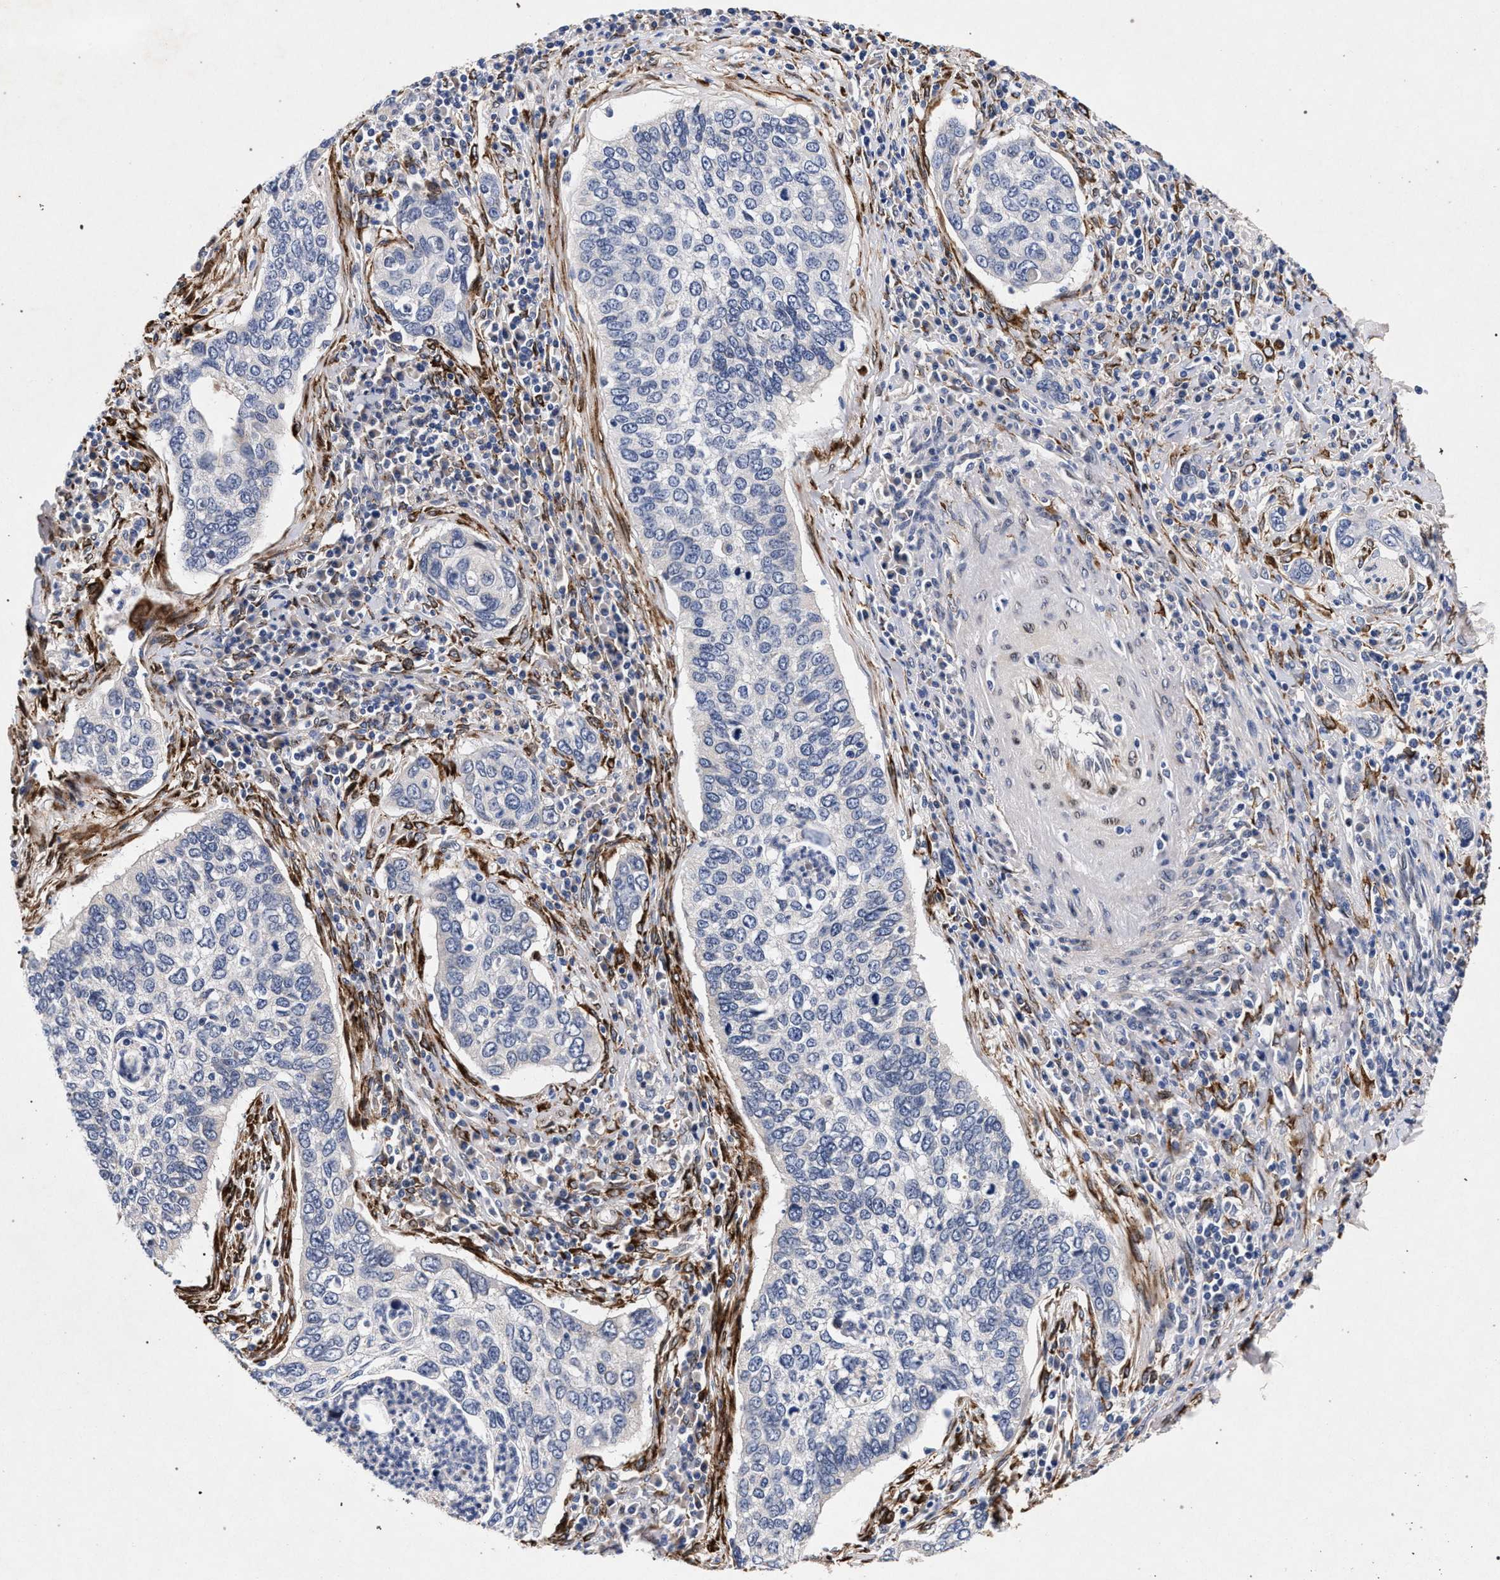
{"staining": {"intensity": "negative", "quantity": "none", "location": "none"}, "tissue": "cervical cancer", "cell_type": "Tumor cells", "image_type": "cancer", "snomed": [{"axis": "morphology", "description": "Squamous cell carcinoma, NOS"}, {"axis": "topography", "description": "Cervix"}], "caption": "A high-resolution photomicrograph shows immunohistochemistry (IHC) staining of squamous cell carcinoma (cervical), which shows no significant positivity in tumor cells.", "gene": "NEK7", "patient": {"sex": "female", "age": 53}}